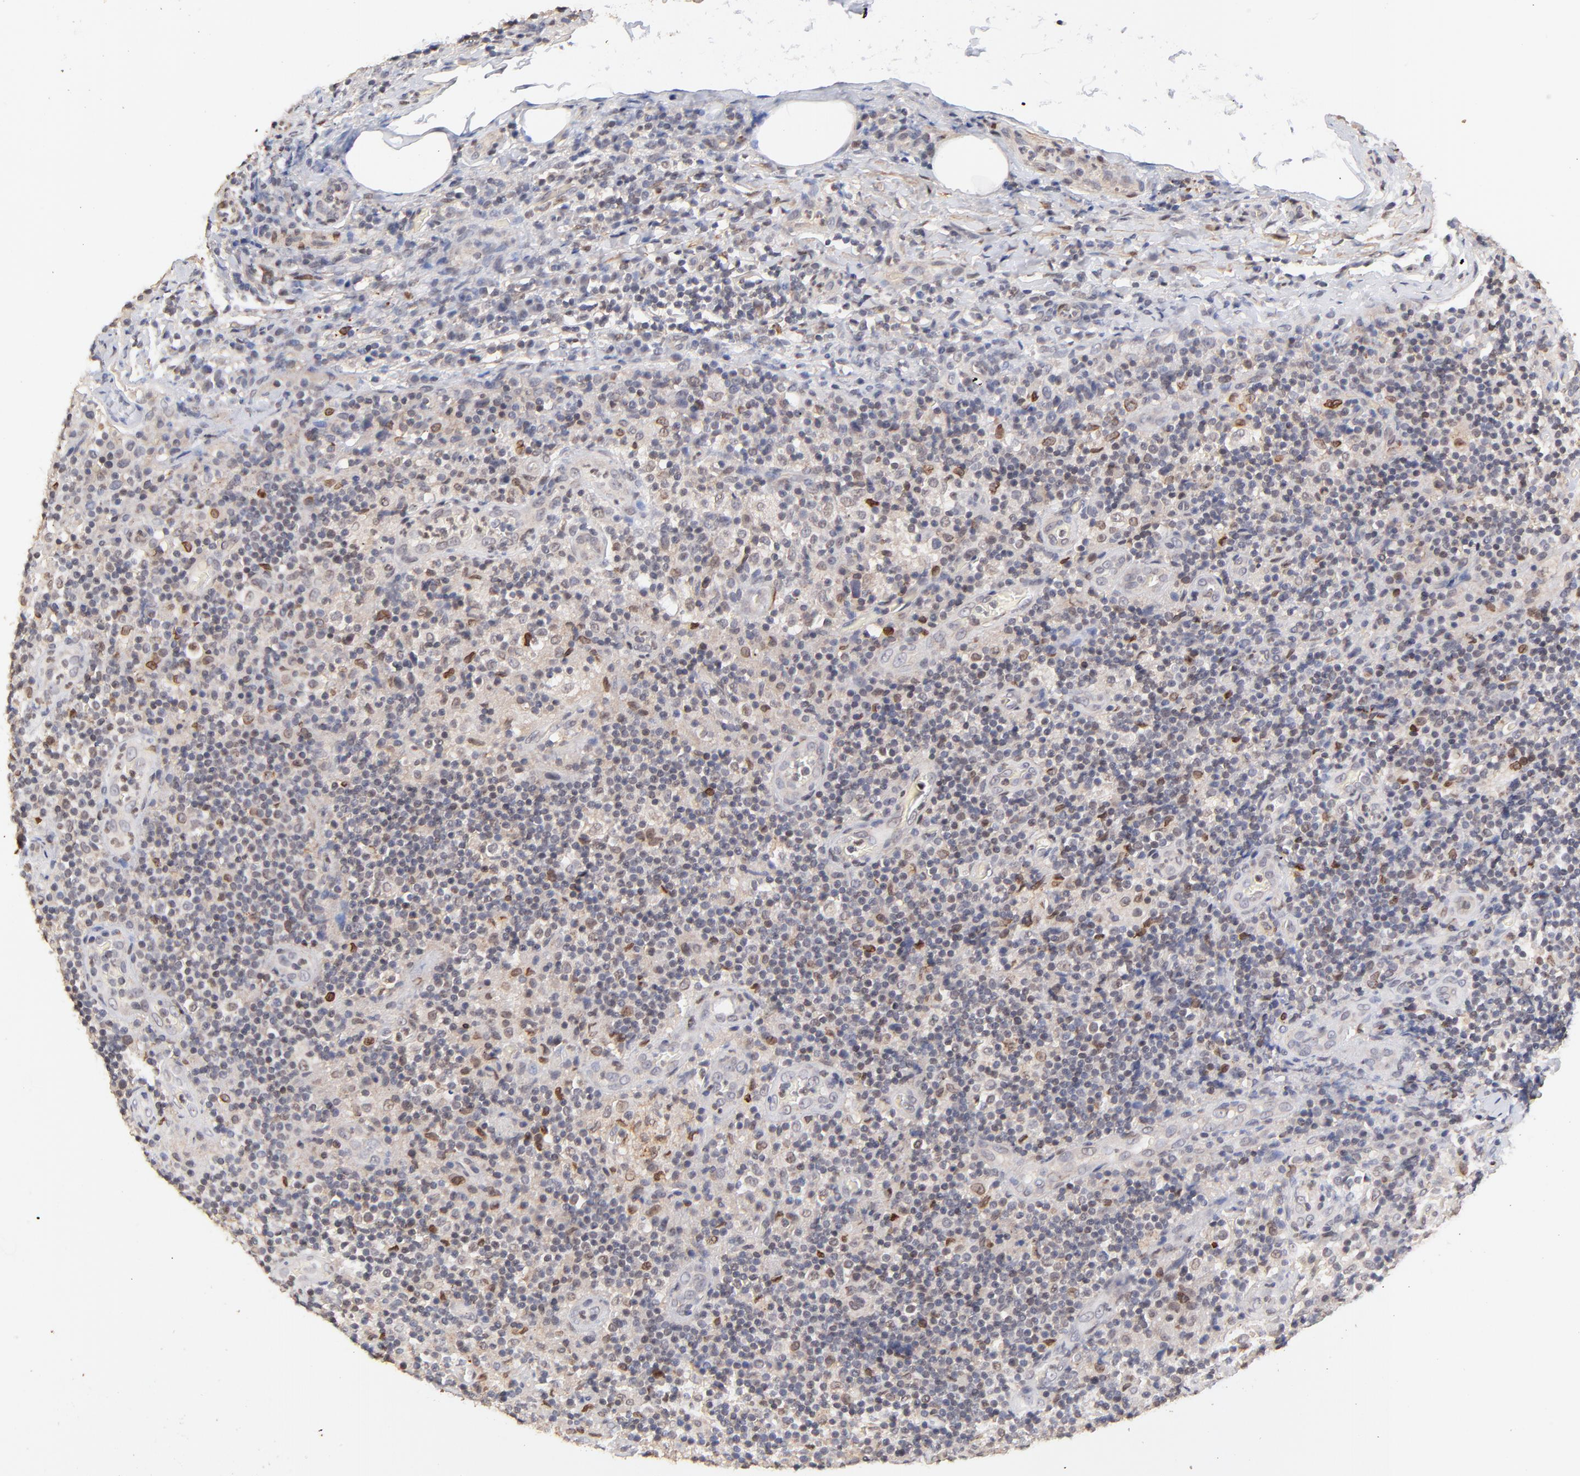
{"staining": {"intensity": "moderate", "quantity": "<25%", "location": "nuclear"}, "tissue": "lymph node", "cell_type": "Germinal center cells", "image_type": "normal", "snomed": [{"axis": "morphology", "description": "Normal tissue, NOS"}, {"axis": "morphology", "description": "Inflammation, NOS"}, {"axis": "topography", "description": "Lymph node"}], "caption": "About <25% of germinal center cells in normal lymph node exhibit moderate nuclear protein staining as visualized by brown immunohistochemical staining.", "gene": "ZFP92", "patient": {"sex": "male", "age": 46}}